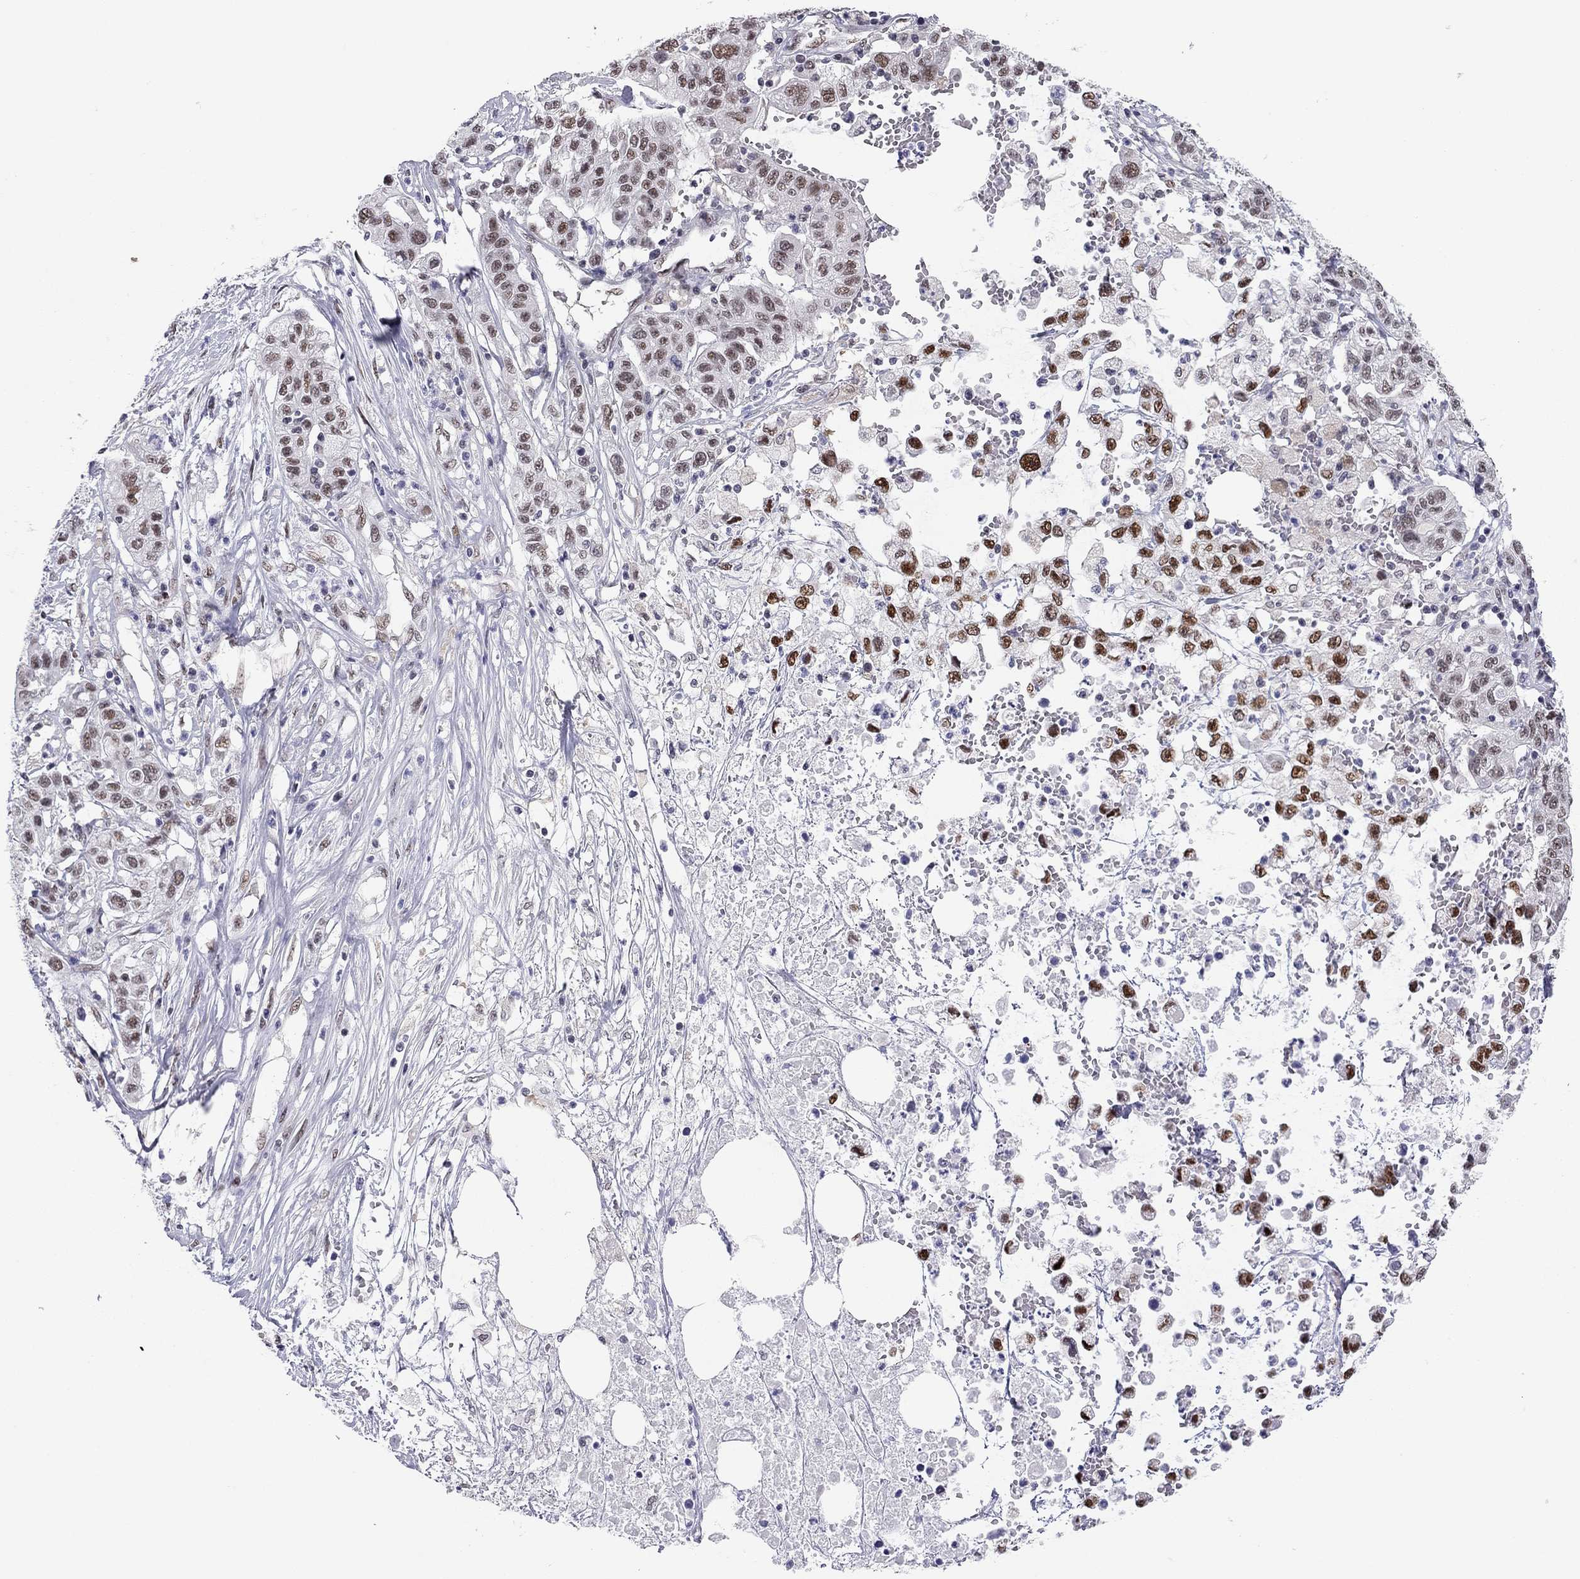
{"staining": {"intensity": "strong", "quantity": ">75%", "location": "nuclear"}, "tissue": "liver cancer", "cell_type": "Tumor cells", "image_type": "cancer", "snomed": [{"axis": "morphology", "description": "Adenocarcinoma, NOS"}, {"axis": "morphology", "description": "Cholangiocarcinoma"}, {"axis": "topography", "description": "Liver"}], "caption": "Immunohistochemistry (IHC) of human liver cholangiocarcinoma demonstrates high levels of strong nuclear expression in about >75% of tumor cells. (Brightfield microscopy of DAB IHC at high magnification).", "gene": "DOT1L", "patient": {"sex": "male", "age": 64}}